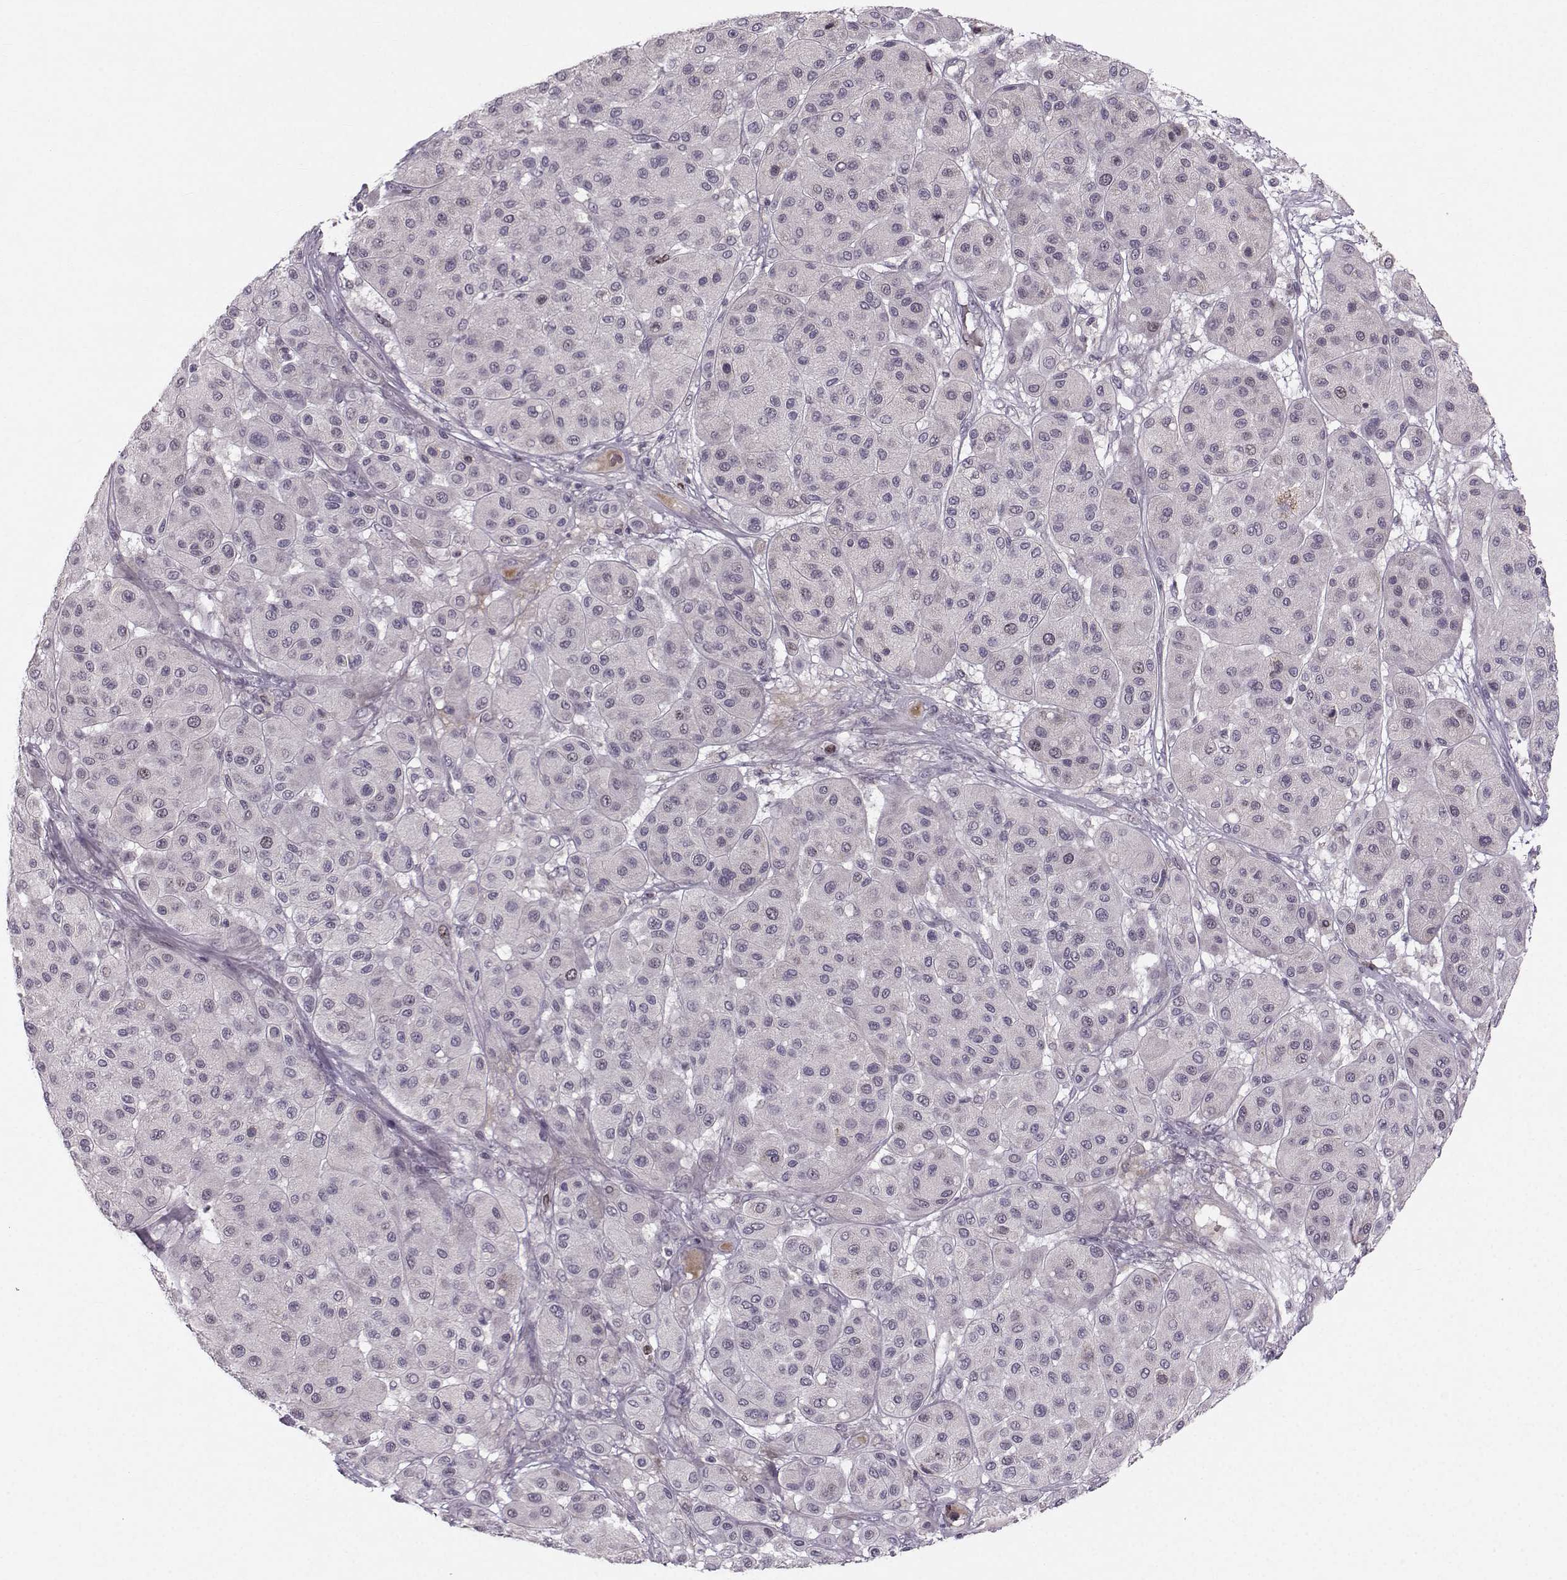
{"staining": {"intensity": "negative", "quantity": "none", "location": "none"}, "tissue": "melanoma", "cell_type": "Tumor cells", "image_type": "cancer", "snomed": [{"axis": "morphology", "description": "Malignant melanoma, Metastatic site"}, {"axis": "topography", "description": "Smooth muscle"}], "caption": "High power microscopy photomicrograph of an immunohistochemistry (IHC) photomicrograph of malignant melanoma (metastatic site), revealing no significant positivity in tumor cells.", "gene": "LRP8", "patient": {"sex": "male", "age": 41}}